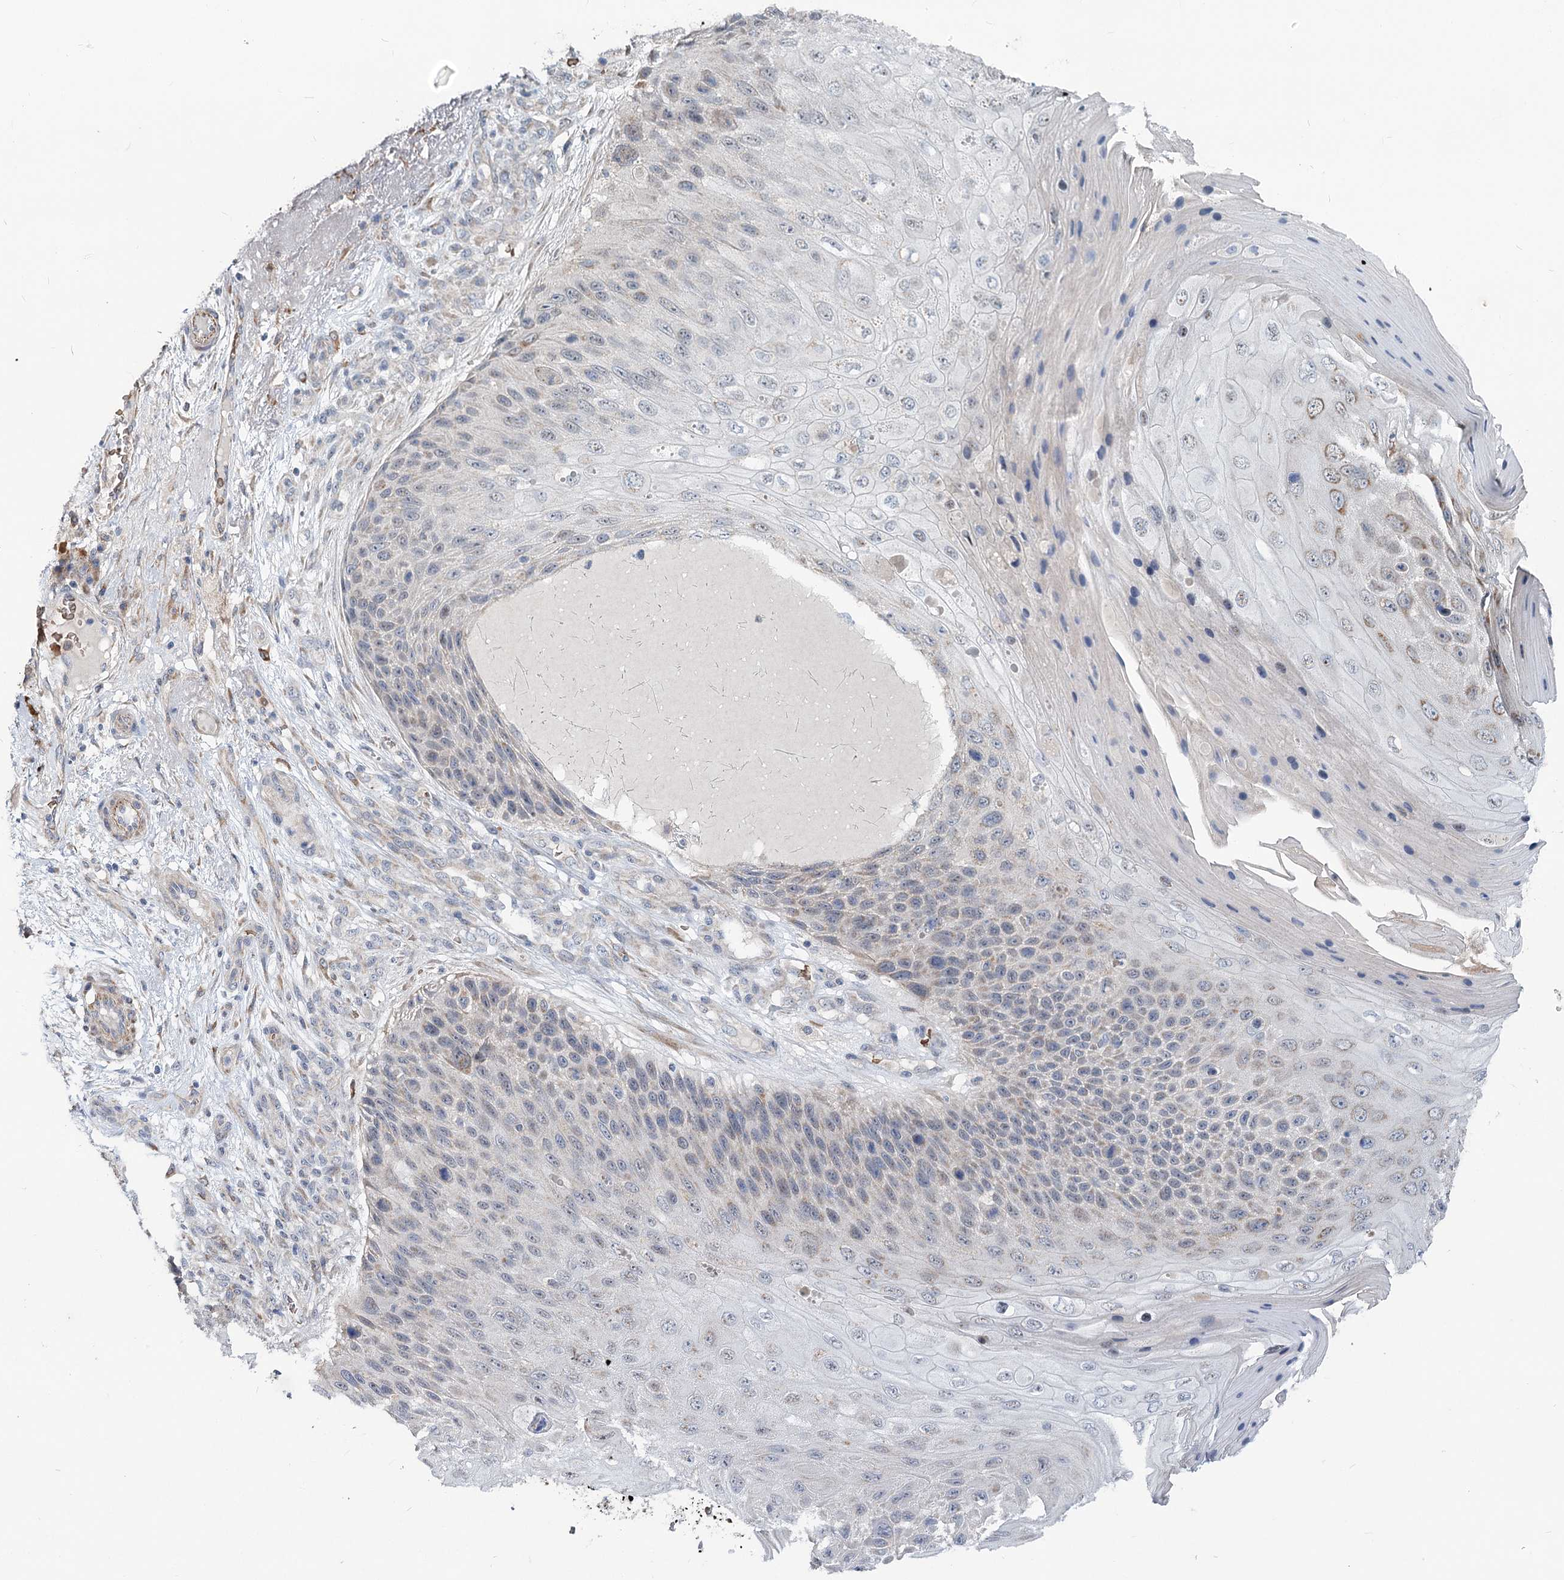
{"staining": {"intensity": "weak", "quantity": "<25%", "location": "cytoplasmic/membranous"}, "tissue": "skin cancer", "cell_type": "Tumor cells", "image_type": "cancer", "snomed": [{"axis": "morphology", "description": "Squamous cell carcinoma, NOS"}, {"axis": "topography", "description": "Skin"}], "caption": "This photomicrograph is of skin cancer (squamous cell carcinoma) stained with immunohistochemistry (IHC) to label a protein in brown with the nuclei are counter-stained blue. There is no expression in tumor cells.", "gene": "CIB4", "patient": {"sex": "female", "age": 88}}